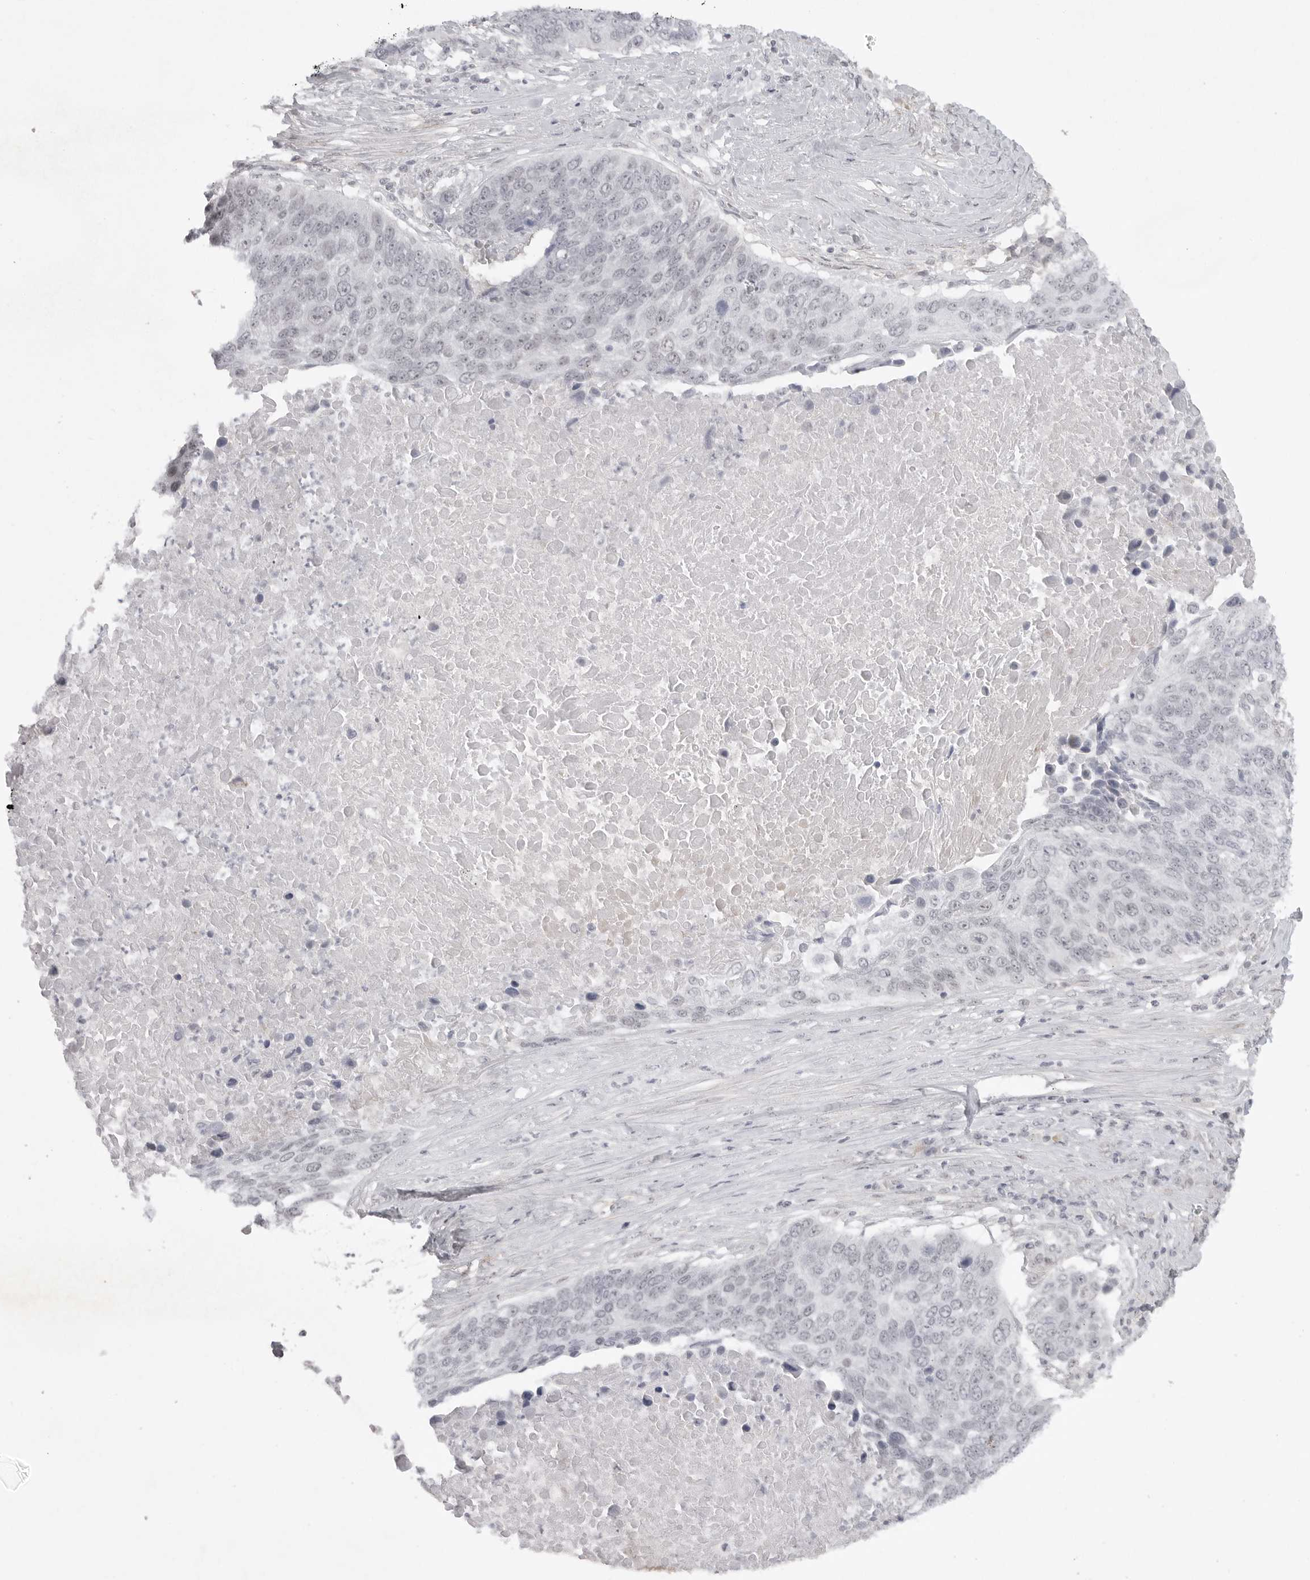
{"staining": {"intensity": "negative", "quantity": "none", "location": "none"}, "tissue": "lung cancer", "cell_type": "Tumor cells", "image_type": "cancer", "snomed": [{"axis": "morphology", "description": "Squamous cell carcinoma, NOS"}, {"axis": "topography", "description": "Lung"}], "caption": "The histopathology image demonstrates no significant expression in tumor cells of squamous cell carcinoma (lung). Nuclei are stained in blue.", "gene": "TCTN3", "patient": {"sex": "male", "age": 66}}